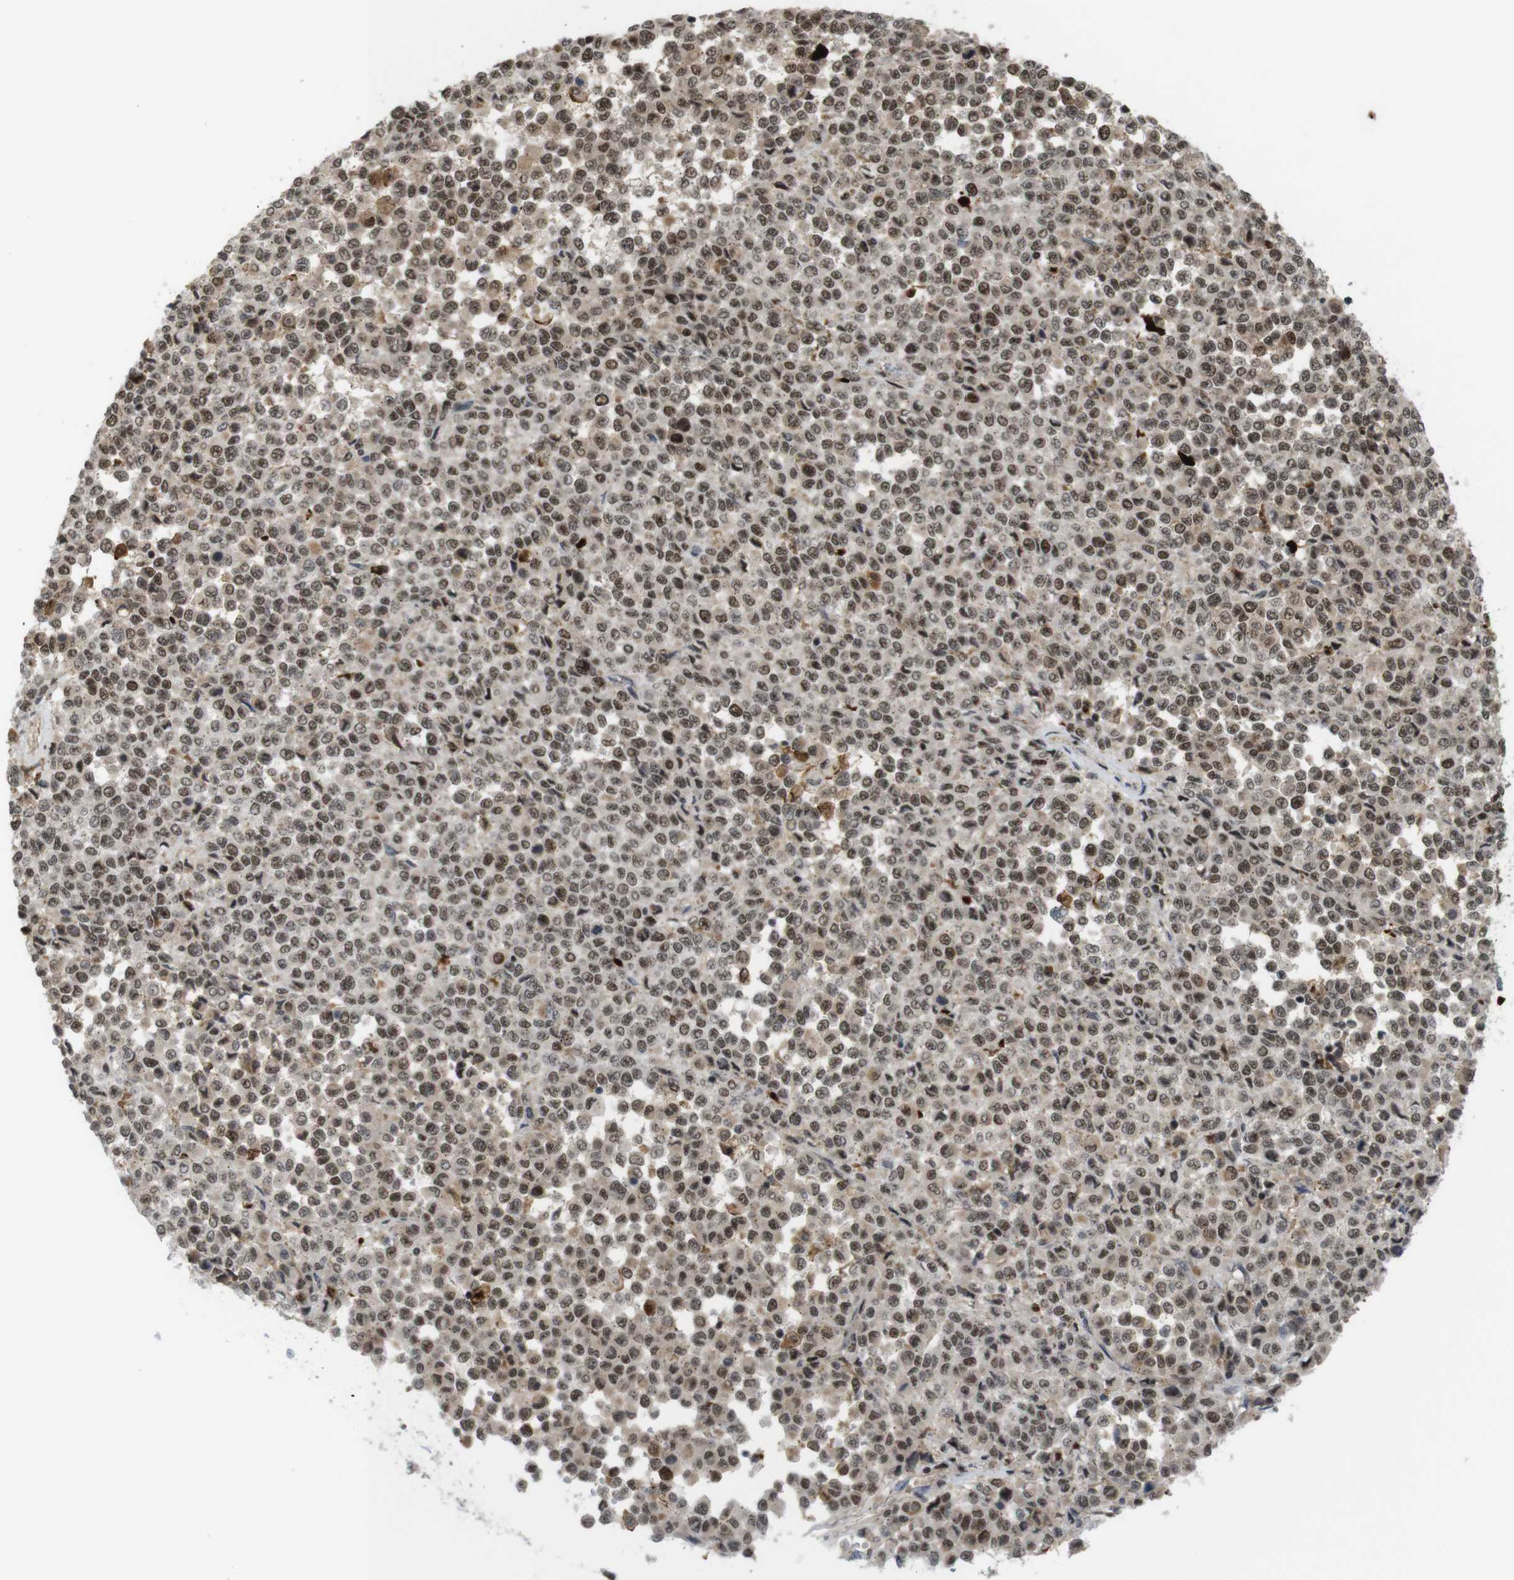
{"staining": {"intensity": "moderate", "quantity": ">75%", "location": "nuclear"}, "tissue": "melanoma", "cell_type": "Tumor cells", "image_type": "cancer", "snomed": [{"axis": "morphology", "description": "Malignant melanoma, Metastatic site"}, {"axis": "topography", "description": "Pancreas"}], "caption": "A brown stain highlights moderate nuclear positivity of a protein in malignant melanoma (metastatic site) tumor cells.", "gene": "SP2", "patient": {"sex": "female", "age": 30}}